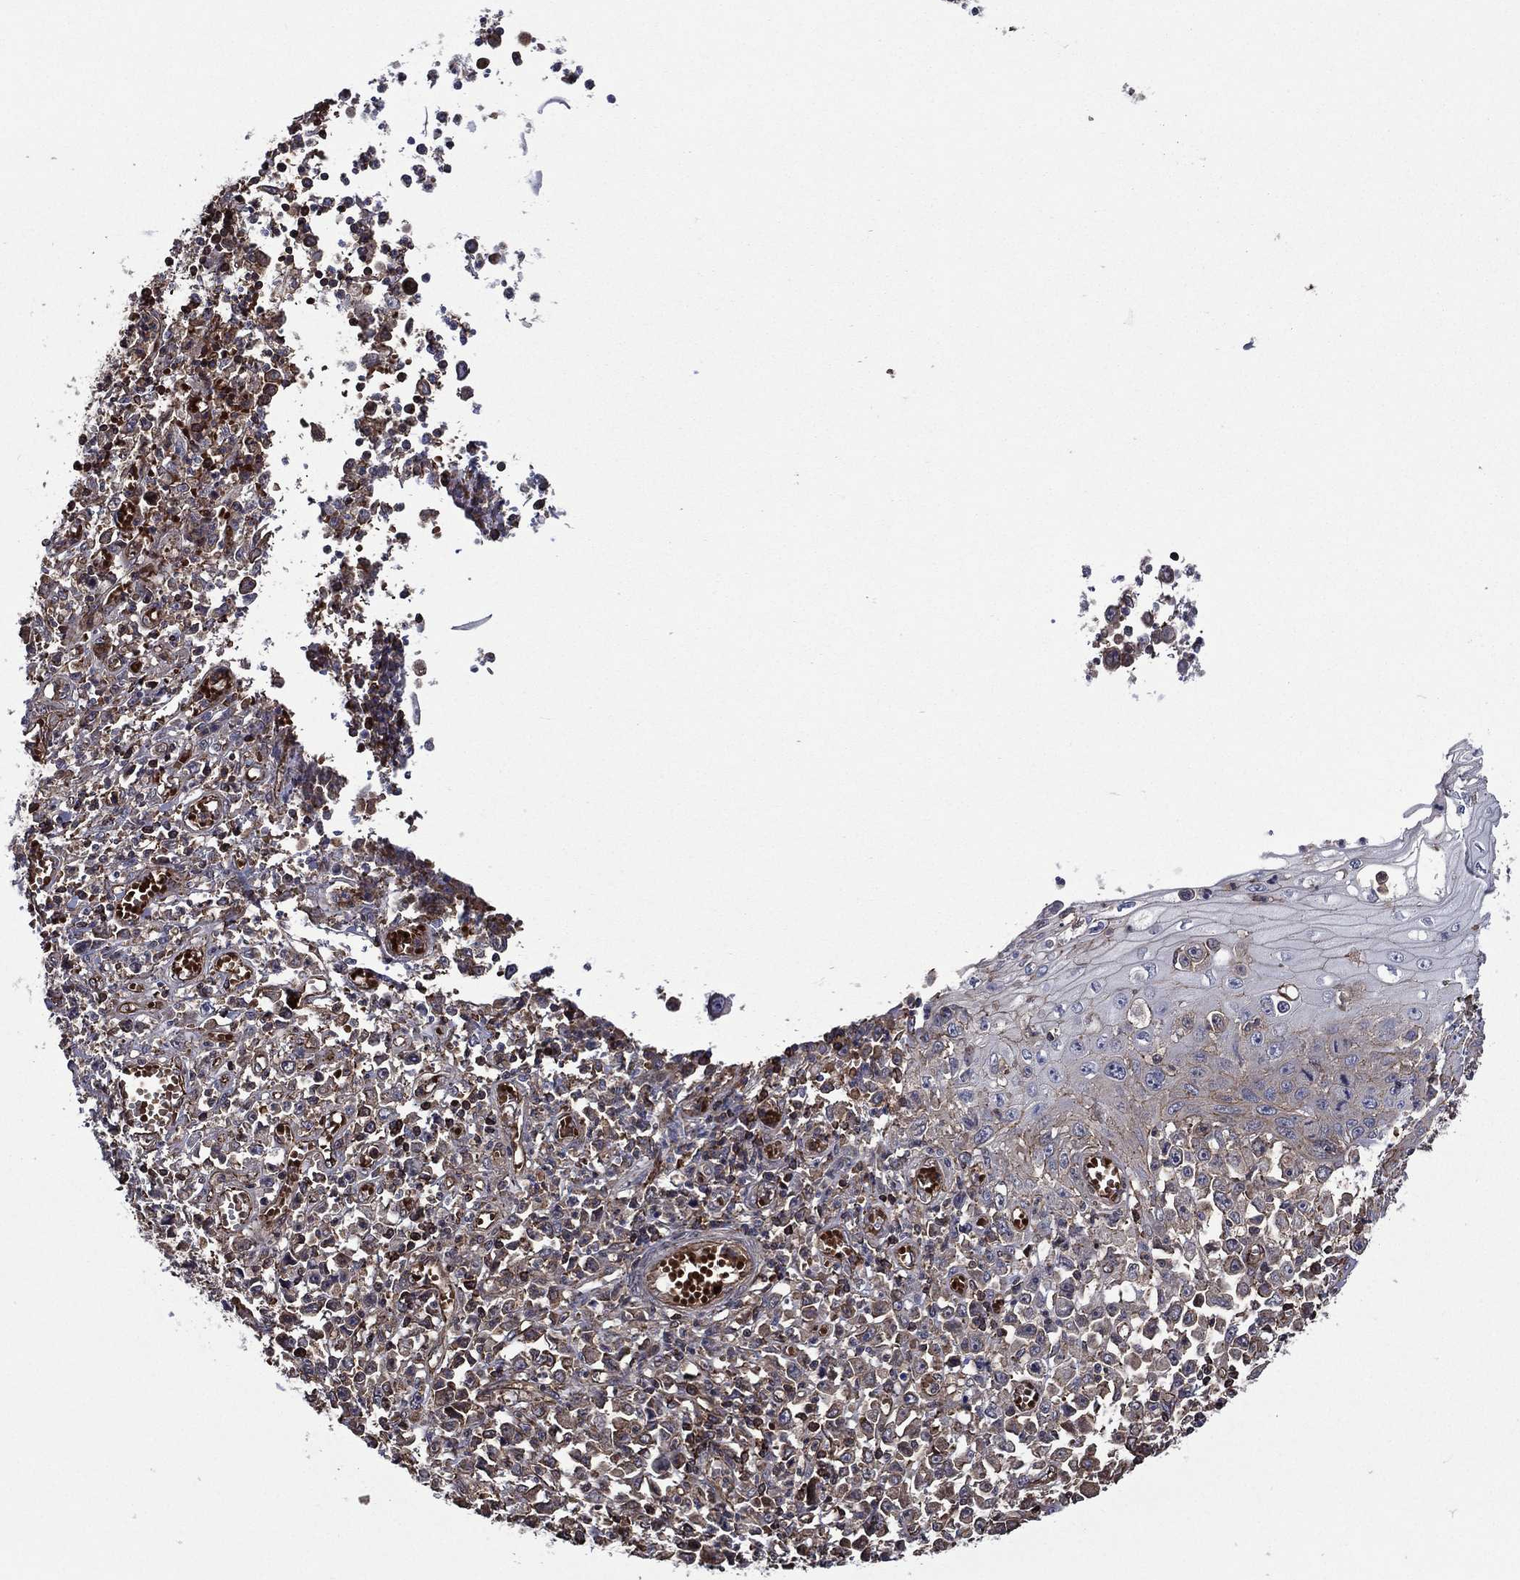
{"staining": {"intensity": "negative", "quantity": "none", "location": "none"}, "tissue": "stomach cancer", "cell_type": "Tumor cells", "image_type": "cancer", "snomed": [{"axis": "morphology", "description": "Adenocarcinoma, NOS"}, {"axis": "topography", "description": "Stomach, upper"}], "caption": "This is an immunohistochemistry (IHC) image of human stomach cancer (adenocarcinoma). There is no expression in tumor cells.", "gene": "PLPP3", "patient": {"sex": "male", "age": 70}}